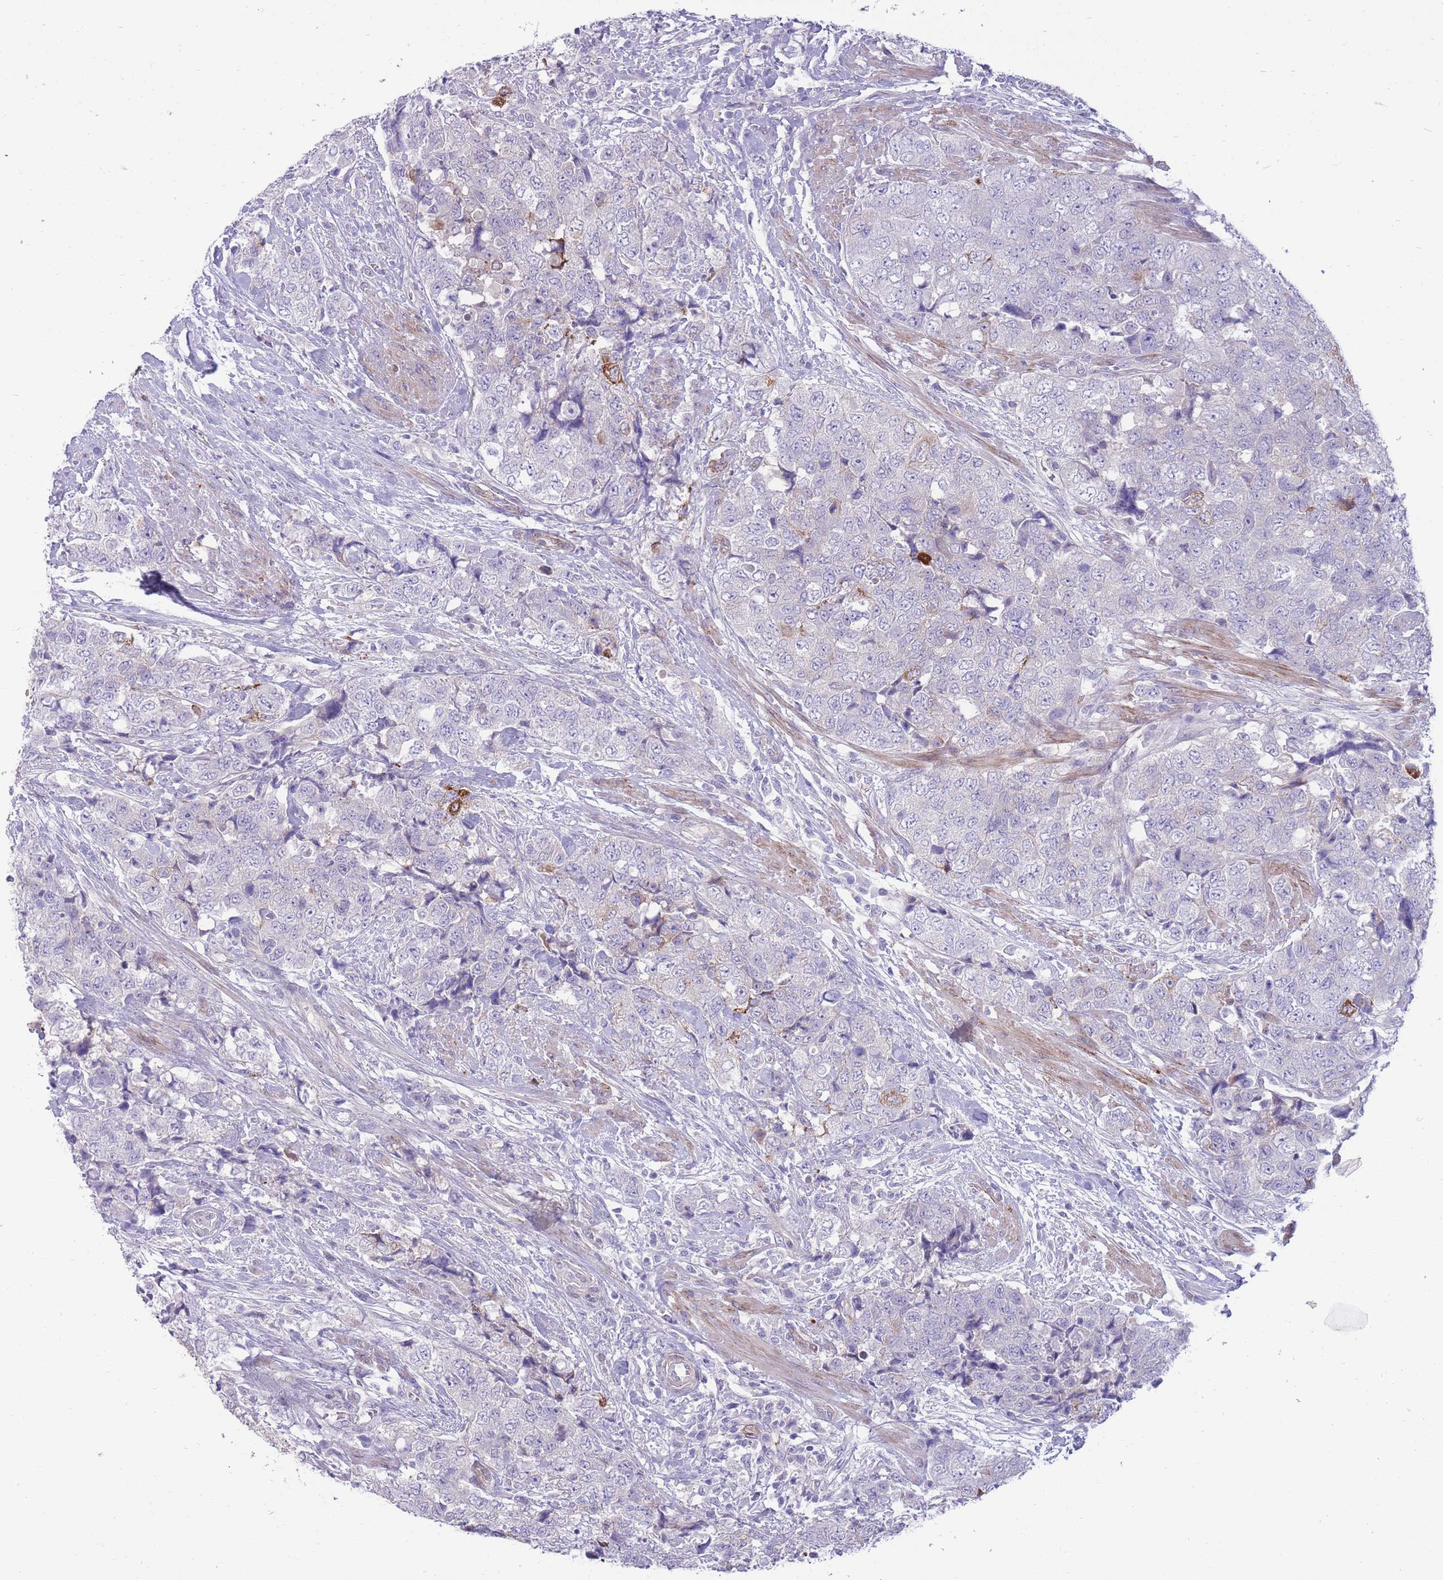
{"staining": {"intensity": "negative", "quantity": "none", "location": "none"}, "tissue": "urothelial cancer", "cell_type": "Tumor cells", "image_type": "cancer", "snomed": [{"axis": "morphology", "description": "Urothelial carcinoma, High grade"}, {"axis": "topography", "description": "Urinary bladder"}], "caption": "Urothelial carcinoma (high-grade) stained for a protein using IHC exhibits no positivity tumor cells.", "gene": "RGS11", "patient": {"sex": "female", "age": 78}}